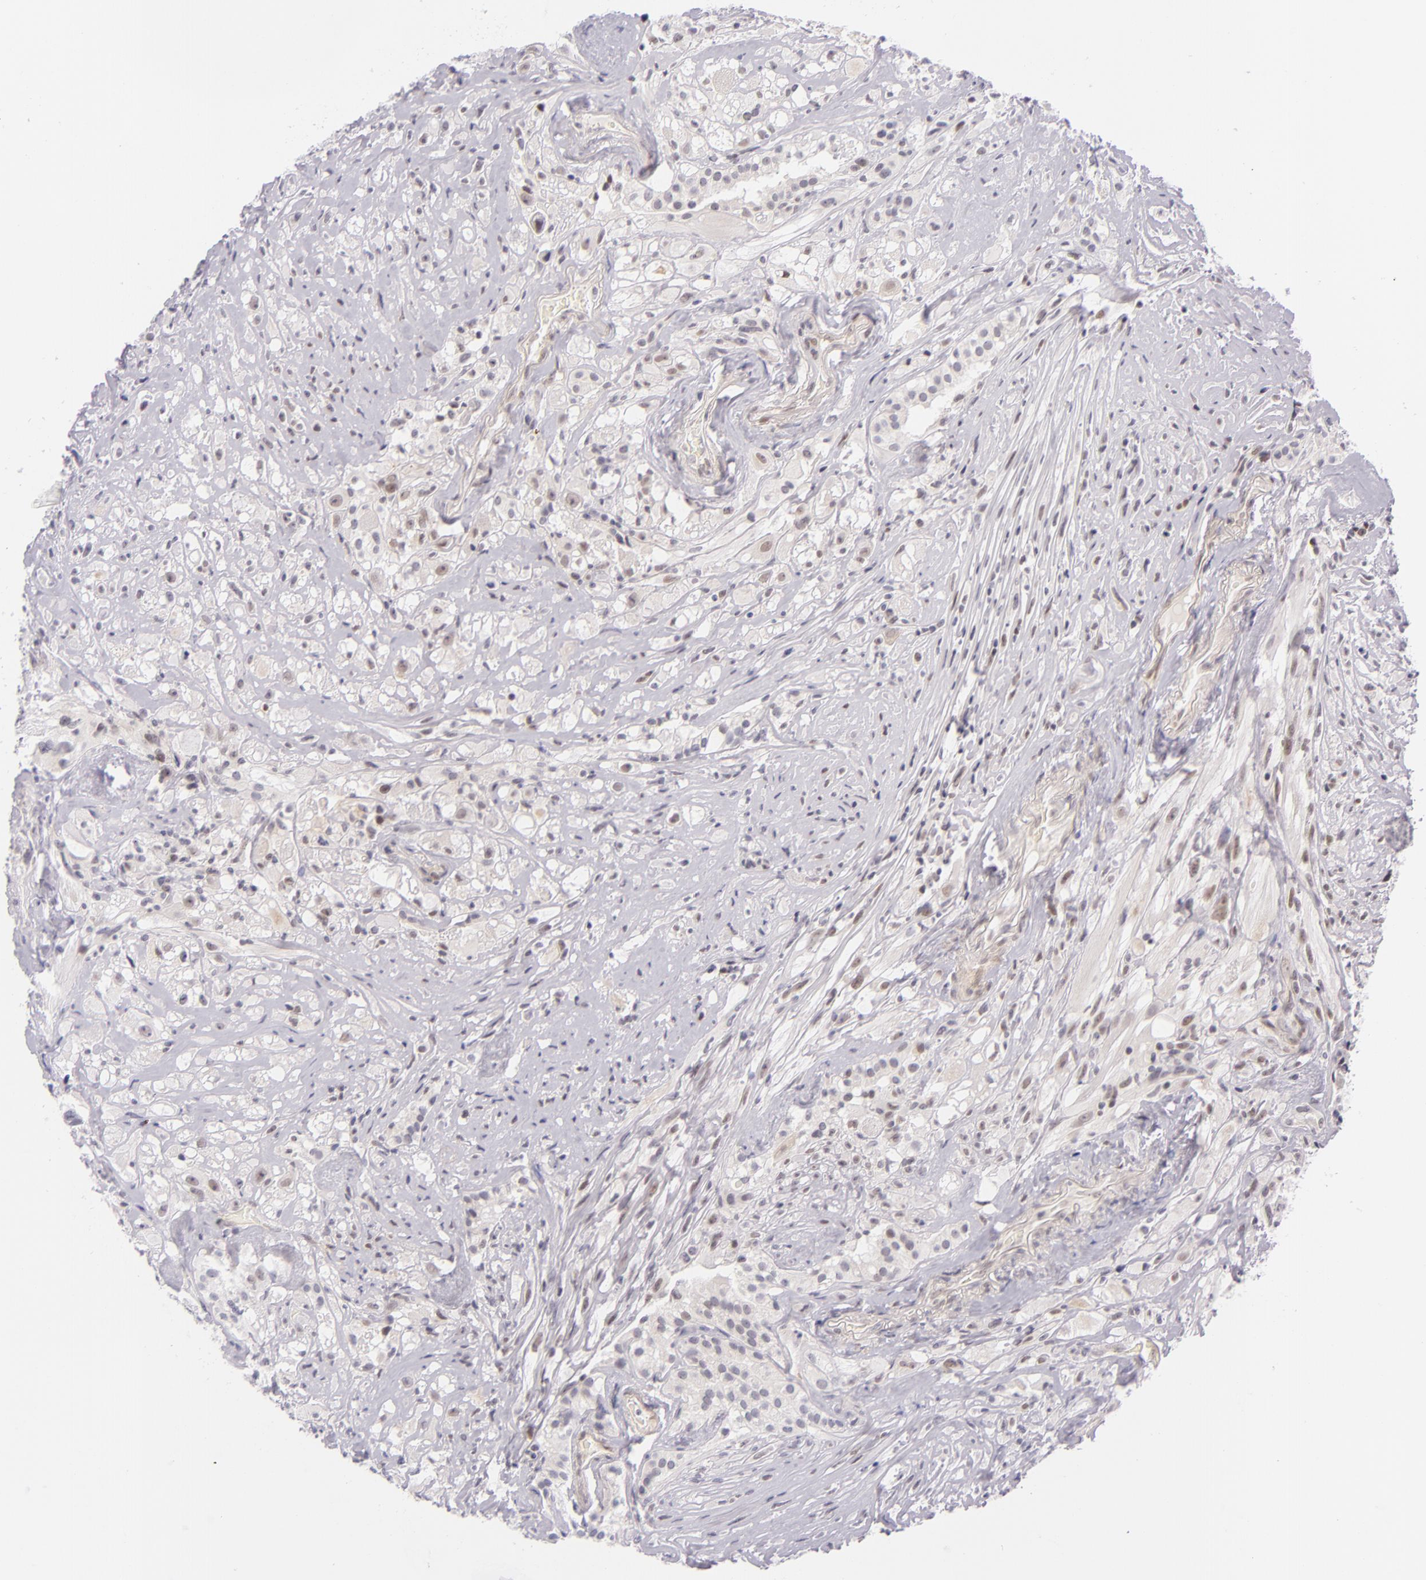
{"staining": {"intensity": "negative", "quantity": "none", "location": "none"}, "tissue": "glioma", "cell_type": "Tumor cells", "image_type": "cancer", "snomed": [{"axis": "morphology", "description": "Glioma, malignant, High grade"}, {"axis": "topography", "description": "Brain"}], "caption": "Glioma was stained to show a protein in brown. There is no significant expression in tumor cells.", "gene": "BCL3", "patient": {"sex": "male", "age": 48}}